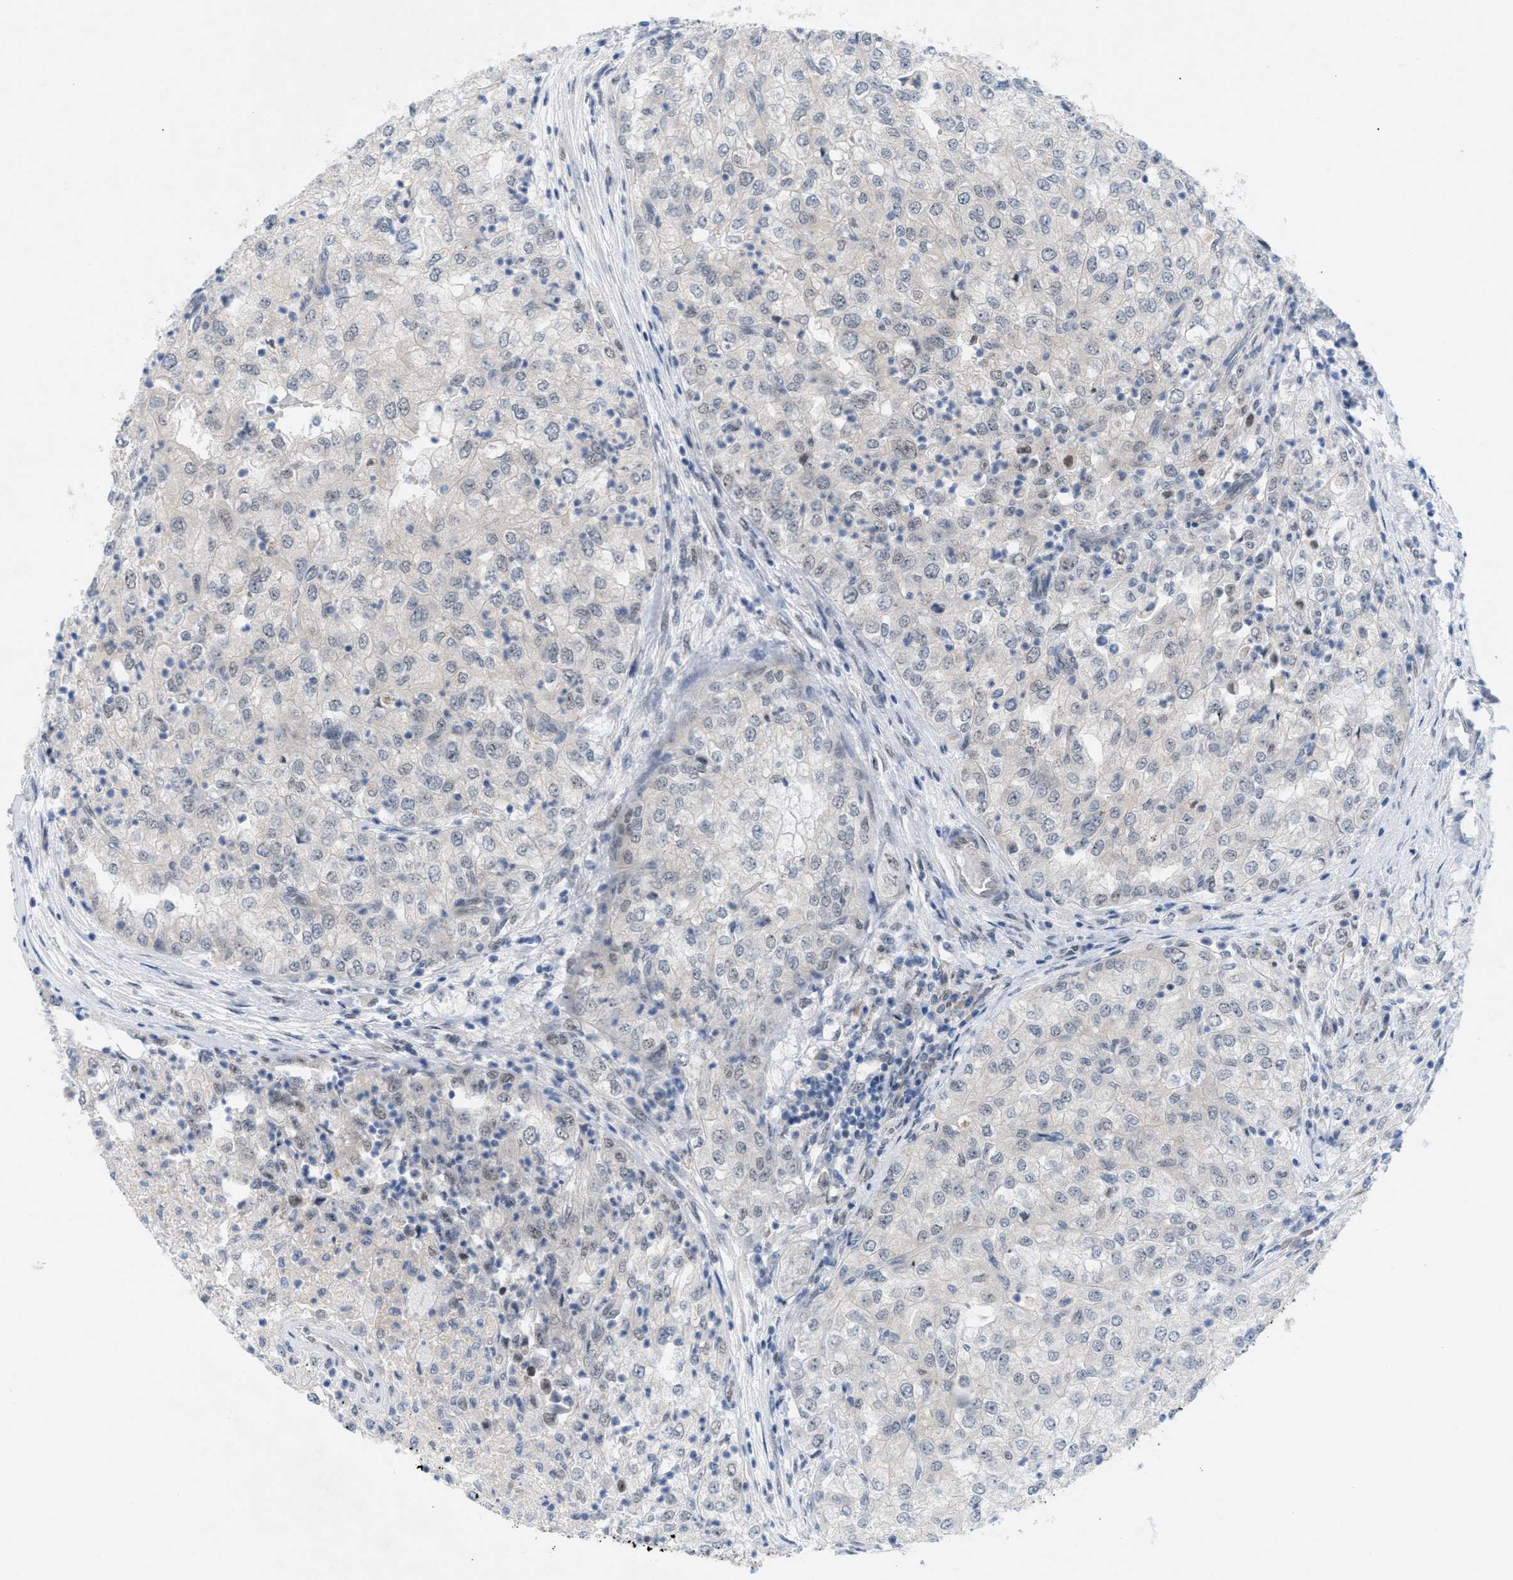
{"staining": {"intensity": "weak", "quantity": "<25%", "location": "nuclear"}, "tissue": "renal cancer", "cell_type": "Tumor cells", "image_type": "cancer", "snomed": [{"axis": "morphology", "description": "Adenocarcinoma, NOS"}, {"axis": "topography", "description": "Kidney"}], "caption": "IHC micrograph of human renal cancer (adenocarcinoma) stained for a protein (brown), which exhibits no positivity in tumor cells.", "gene": "WIPI2", "patient": {"sex": "female", "age": 54}}